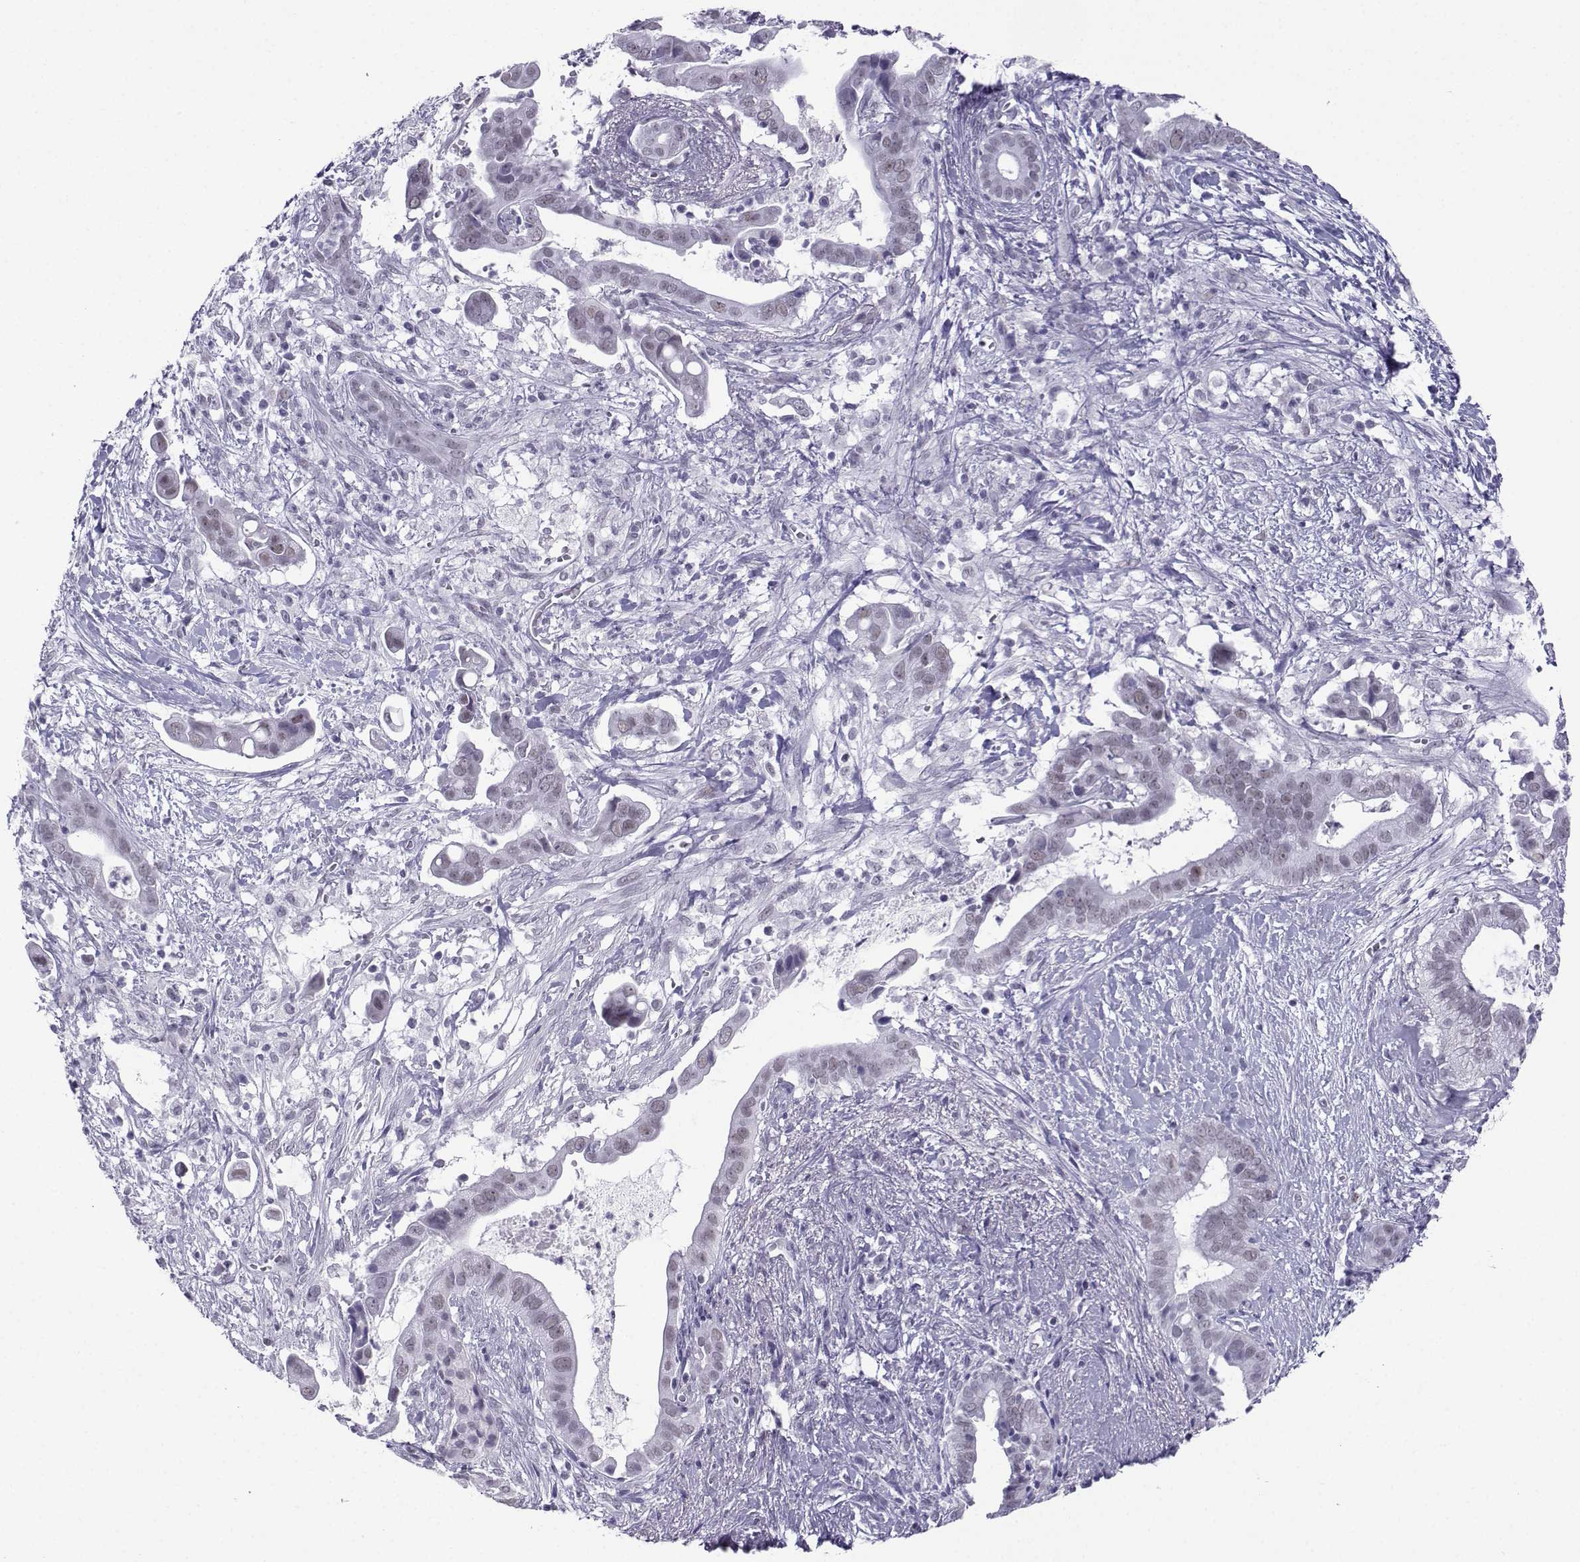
{"staining": {"intensity": "weak", "quantity": "<25%", "location": "nuclear"}, "tissue": "pancreatic cancer", "cell_type": "Tumor cells", "image_type": "cancer", "snomed": [{"axis": "morphology", "description": "Adenocarcinoma, NOS"}, {"axis": "topography", "description": "Pancreas"}], "caption": "Pancreatic cancer (adenocarcinoma) stained for a protein using immunohistochemistry (IHC) shows no expression tumor cells.", "gene": "LORICRIN", "patient": {"sex": "male", "age": 61}}